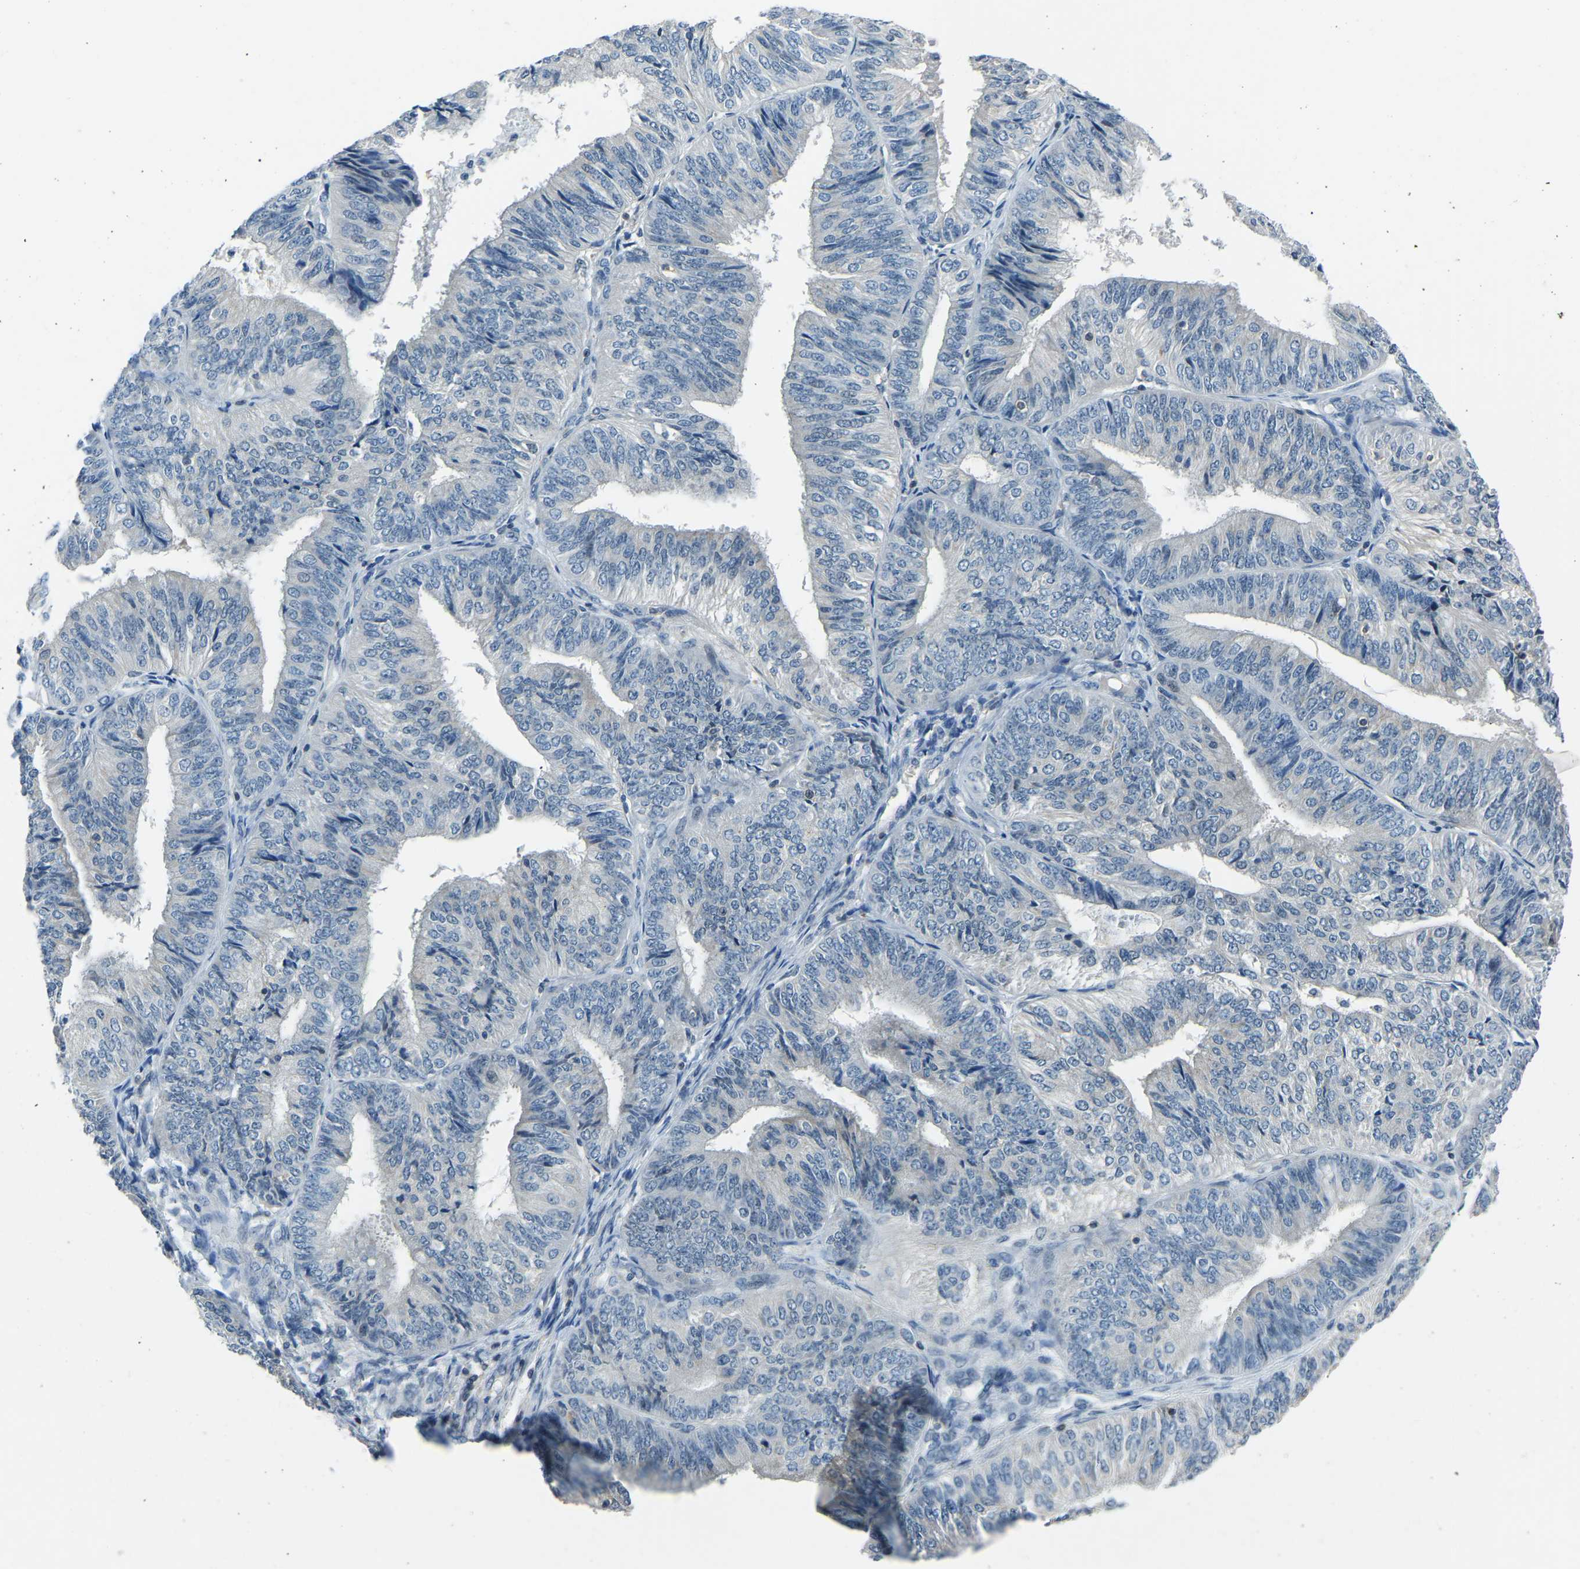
{"staining": {"intensity": "negative", "quantity": "none", "location": "none"}, "tissue": "endometrial cancer", "cell_type": "Tumor cells", "image_type": "cancer", "snomed": [{"axis": "morphology", "description": "Adenocarcinoma, NOS"}, {"axis": "topography", "description": "Endometrium"}], "caption": "Immunohistochemistry (IHC) of endometrial cancer (adenocarcinoma) reveals no staining in tumor cells. The staining was performed using DAB (3,3'-diaminobenzidine) to visualize the protein expression in brown, while the nuclei were stained in blue with hematoxylin (Magnification: 20x).", "gene": "XIRP1", "patient": {"sex": "female", "age": 58}}